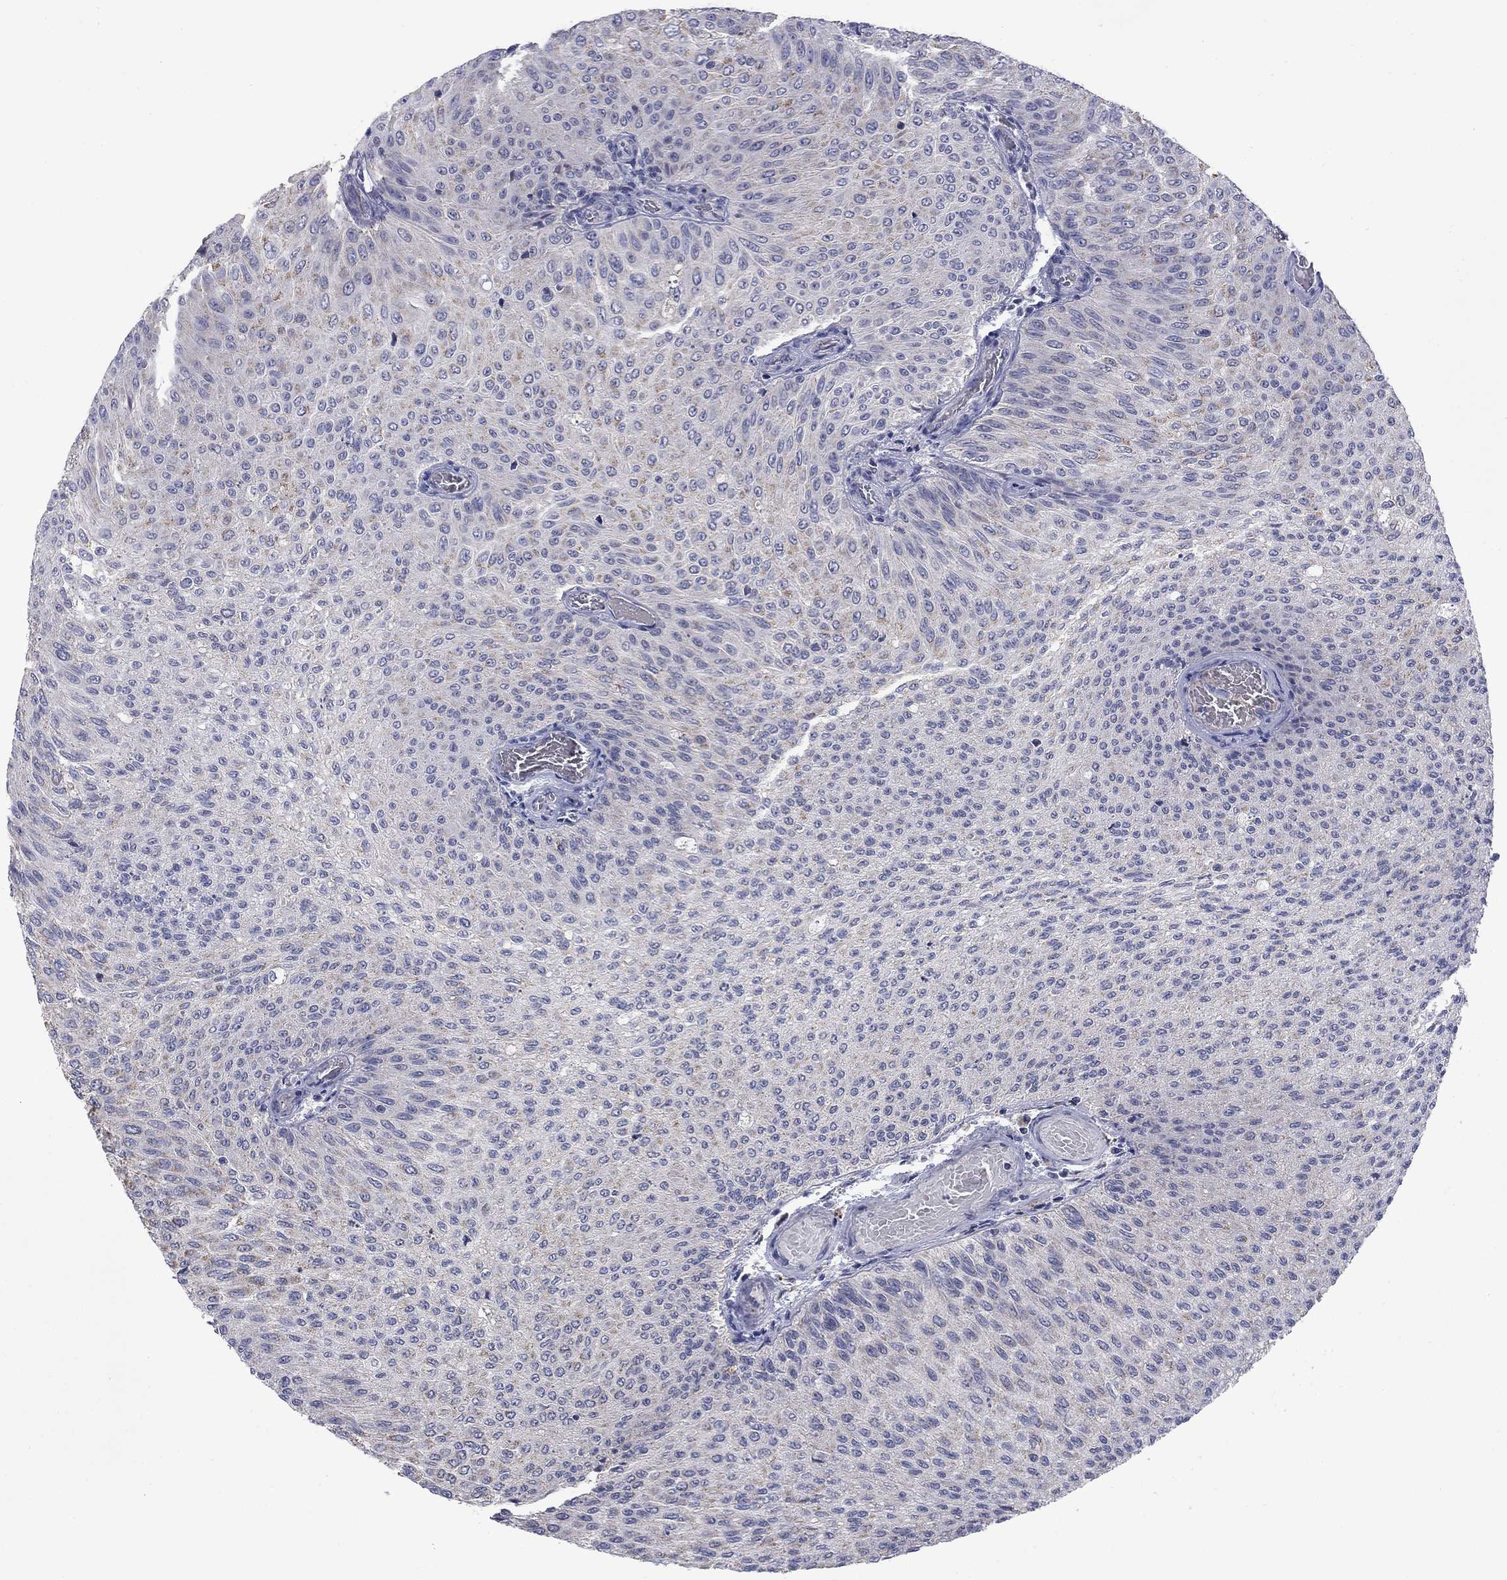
{"staining": {"intensity": "negative", "quantity": "none", "location": "none"}, "tissue": "urothelial cancer", "cell_type": "Tumor cells", "image_type": "cancer", "snomed": [{"axis": "morphology", "description": "Urothelial carcinoma, Low grade"}, {"axis": "topography", "description": "Ureter, NOS"}, {"axis": "topography", "description": "Urinary bladder"}], "caption": "Histopathology image shows no significant protein staining in tumor cells of urothelial cancer.", "gene": "FRK", "patient": {"sex": "male", "age": 78}}